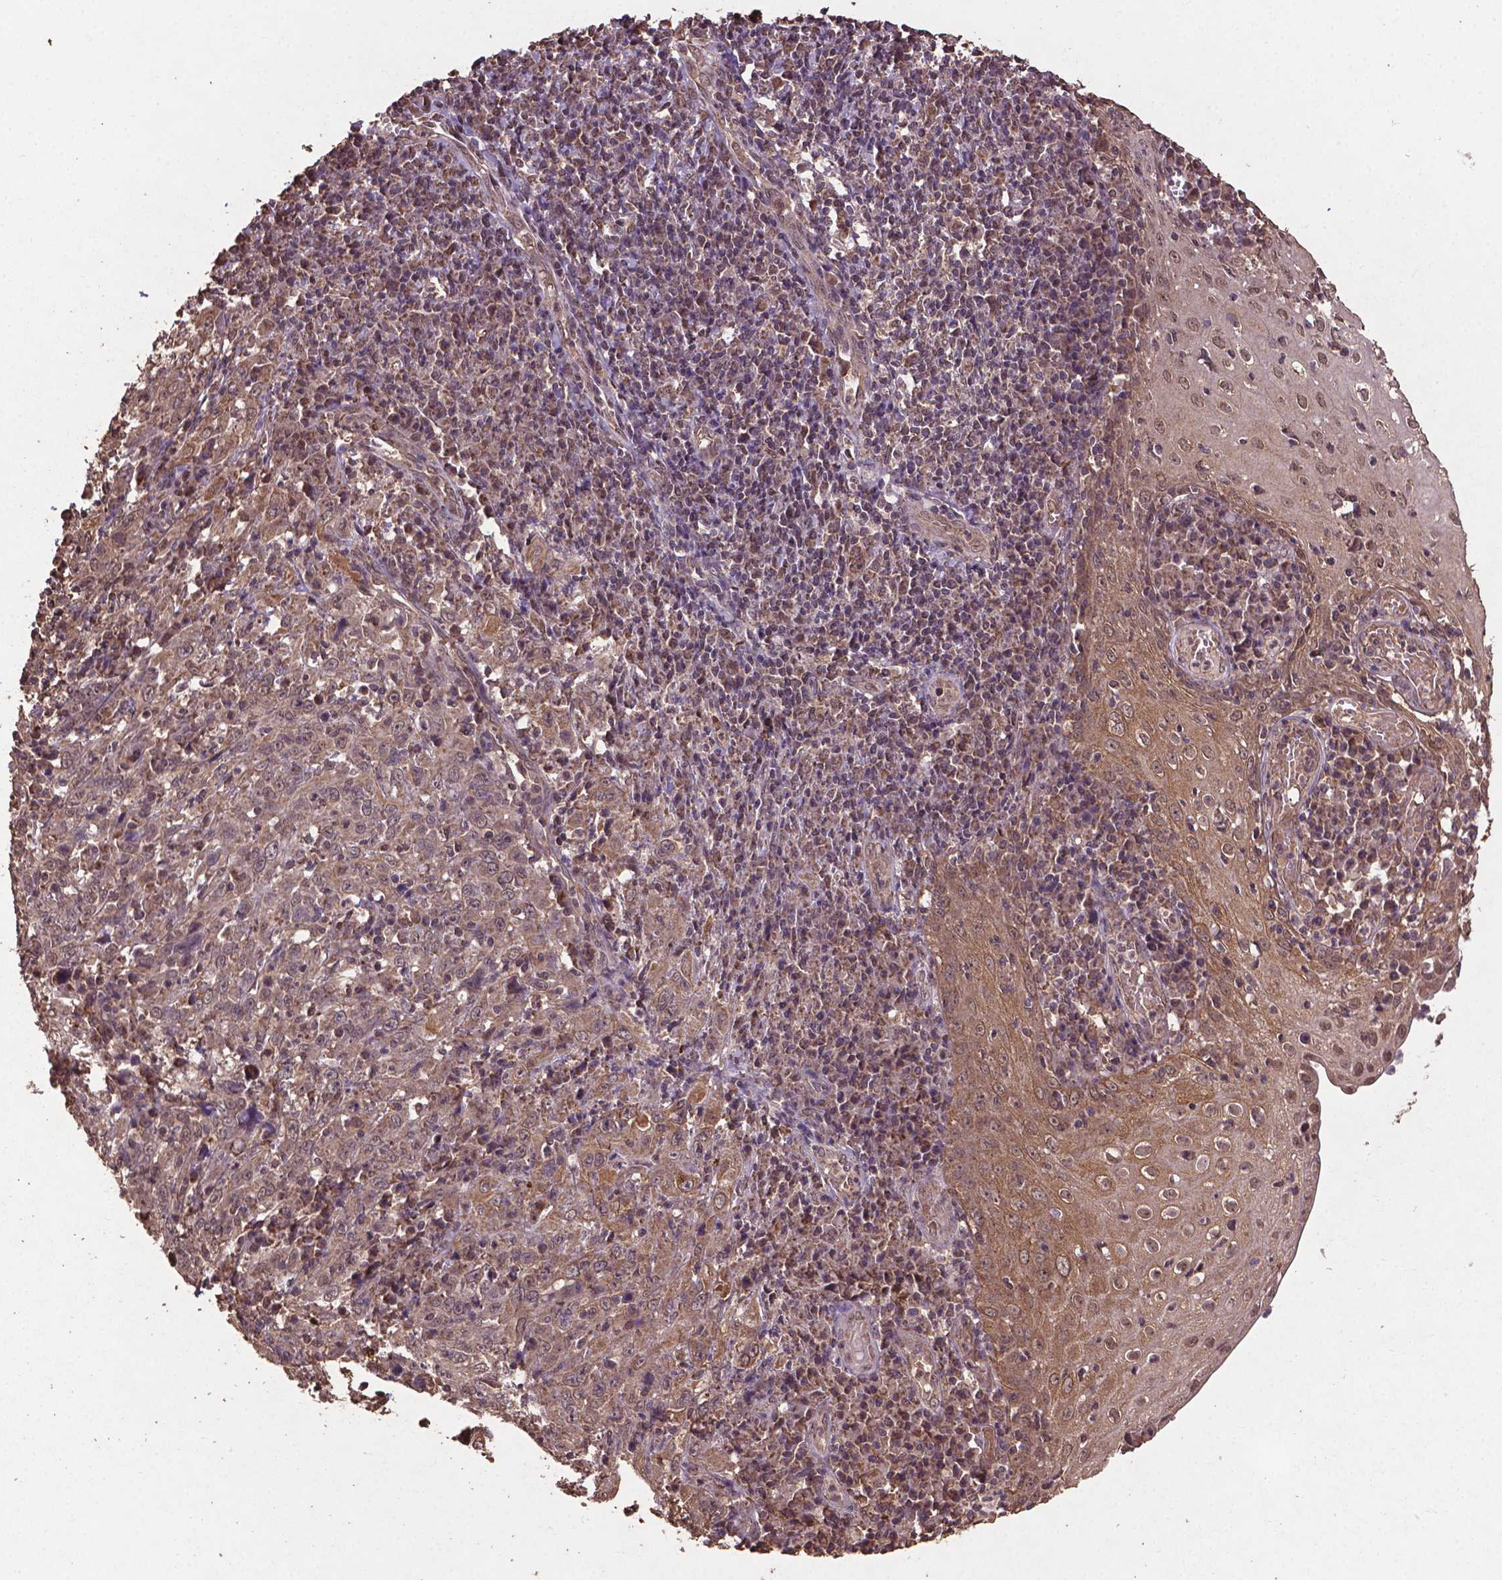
{"staining": {"intensity": "weak", "quantity": ">75%", "location": "cytoplasmic/membranous,nuclear"}, "tissue": "cervical cancer", "cell_type": "Tumor cells", "image_type": "cancer", "snomed": [{"axis": "morphology", "description": "Squamous cell carcinoma, NOS"}, {"axis": "topography", "description": "Cervix"}], "caption": "Protein expression analysis of human cervical cancer reveals weak cytoplasmic/membranous and nuclear expression in about >75% of tumor cells. (DAB (3,3'-diaminobenzidine) IHC, brown staining for protein, blue staining for nuclei).", "gene": "DCAF1", "patient": {"sex": "female", "age": 46}}